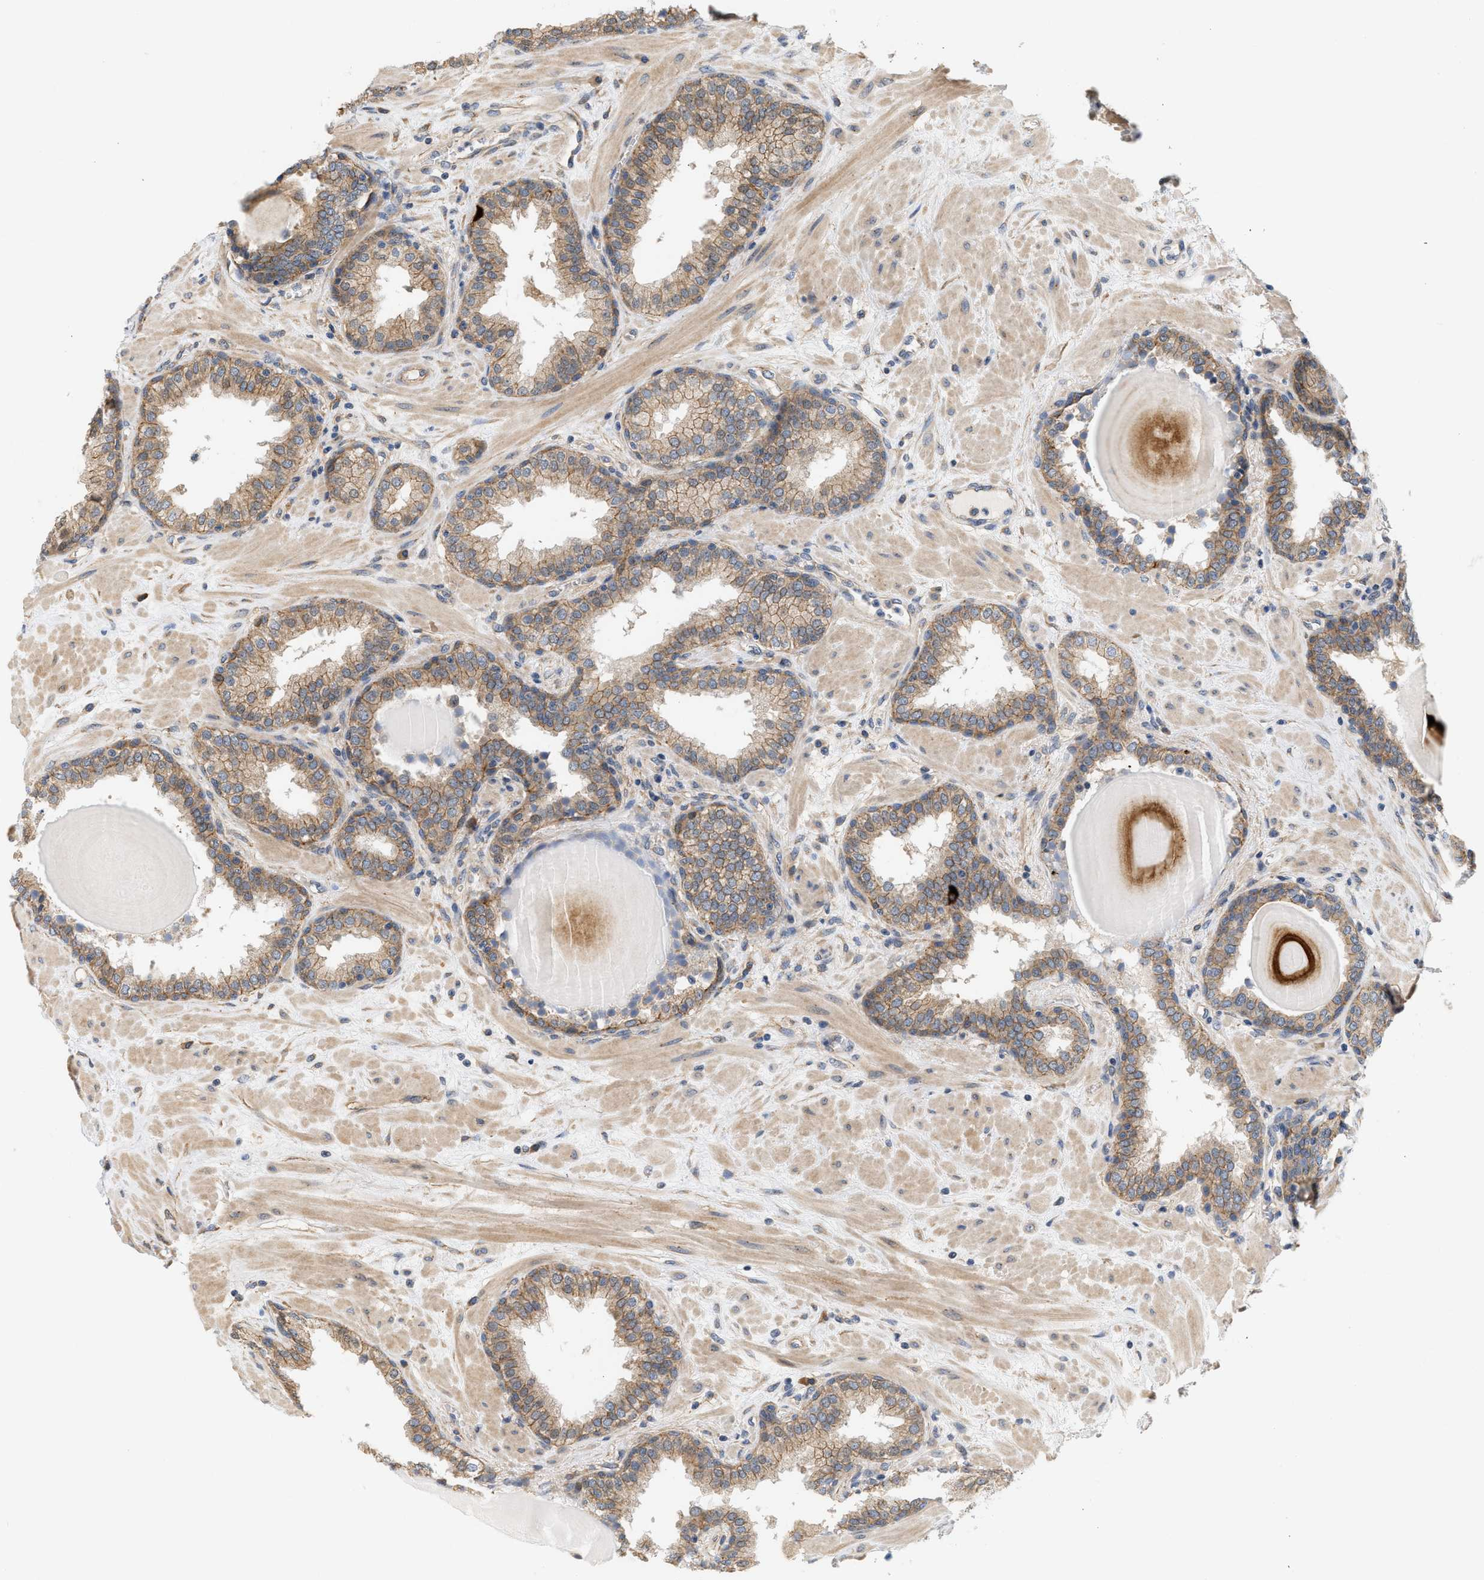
{"staining": {"intensity": "moderate", "quantity": ">75%", "location": "cytoplasmic/membranous"}, "tissue": "prostate", "cell_type": "Glandular cells", "image_type": "normal", "snomed": [{"axis": "morphology", "description": "Normal tissue, NOS"}, {"axis": "topography", "description": "Prostate"}], "caption": "Normal prostate was stained to show a protein in brown. There is medium levels of moderate cytoplasmic/membranous positivity in approximately >75% of glandular cells. (DAB (3,3'-diaminobenzidine) = brown stain, brightfield microscopy at high magnification).", "gene": "CTXN1", "patient": {"sex": "male", "age": 51}}